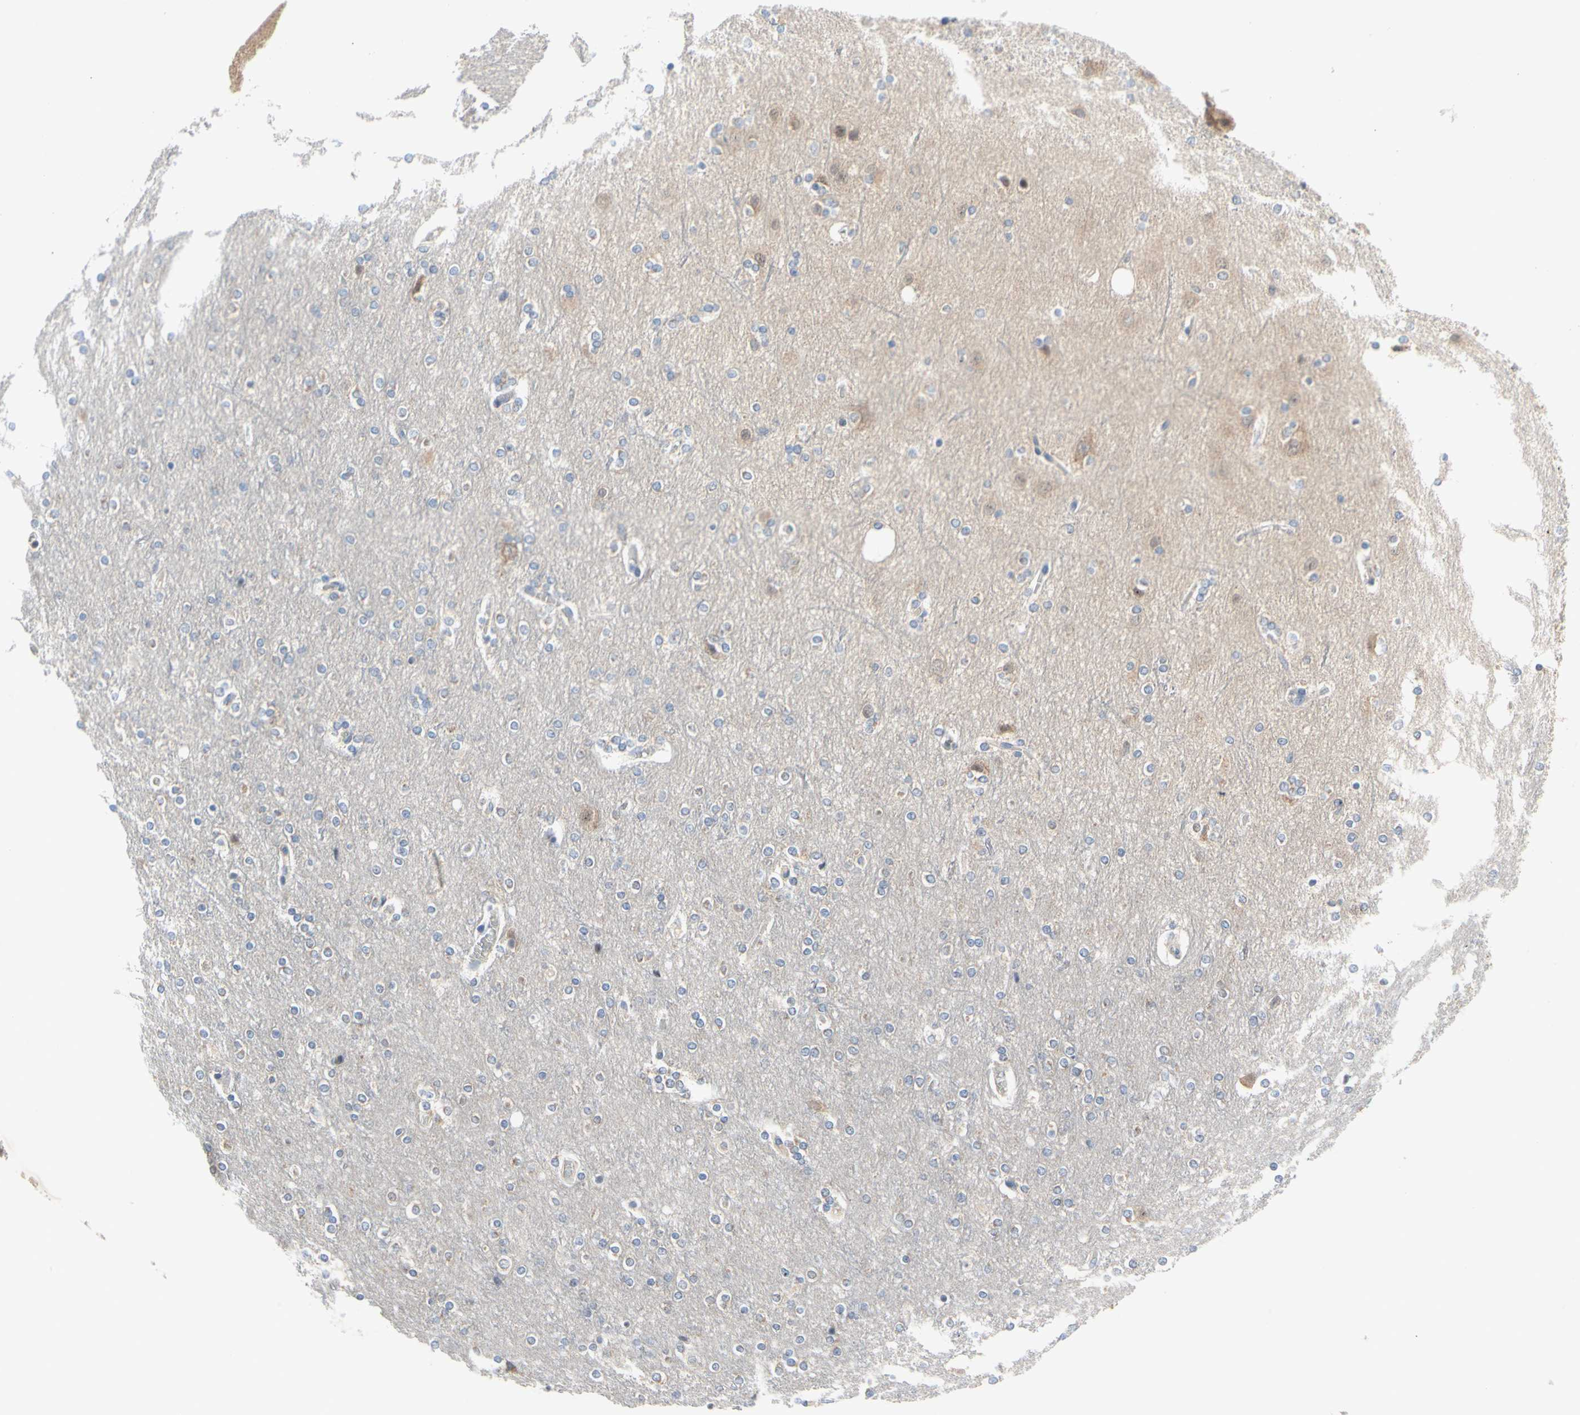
{"staining": {"intensity": "negative", "quantity": "none", "location": "none"}, "tissue": "cerebral cortex", "cell_type": "Endothelial cells", "image_type": "normal", "snomed": [{"axis": "morphology", "description": "Normal tissue, NOS"}, {"axis": "topography", "description": "Cerebral cortex"}], "caption": "A high-resolution histopathology image shows immunohistochemistry staining of benign cerebral cortex, which reveals no significant expression in endothelial cells.", "gene": "MARK1", "patient": {"sex": "female", "age": 54}}